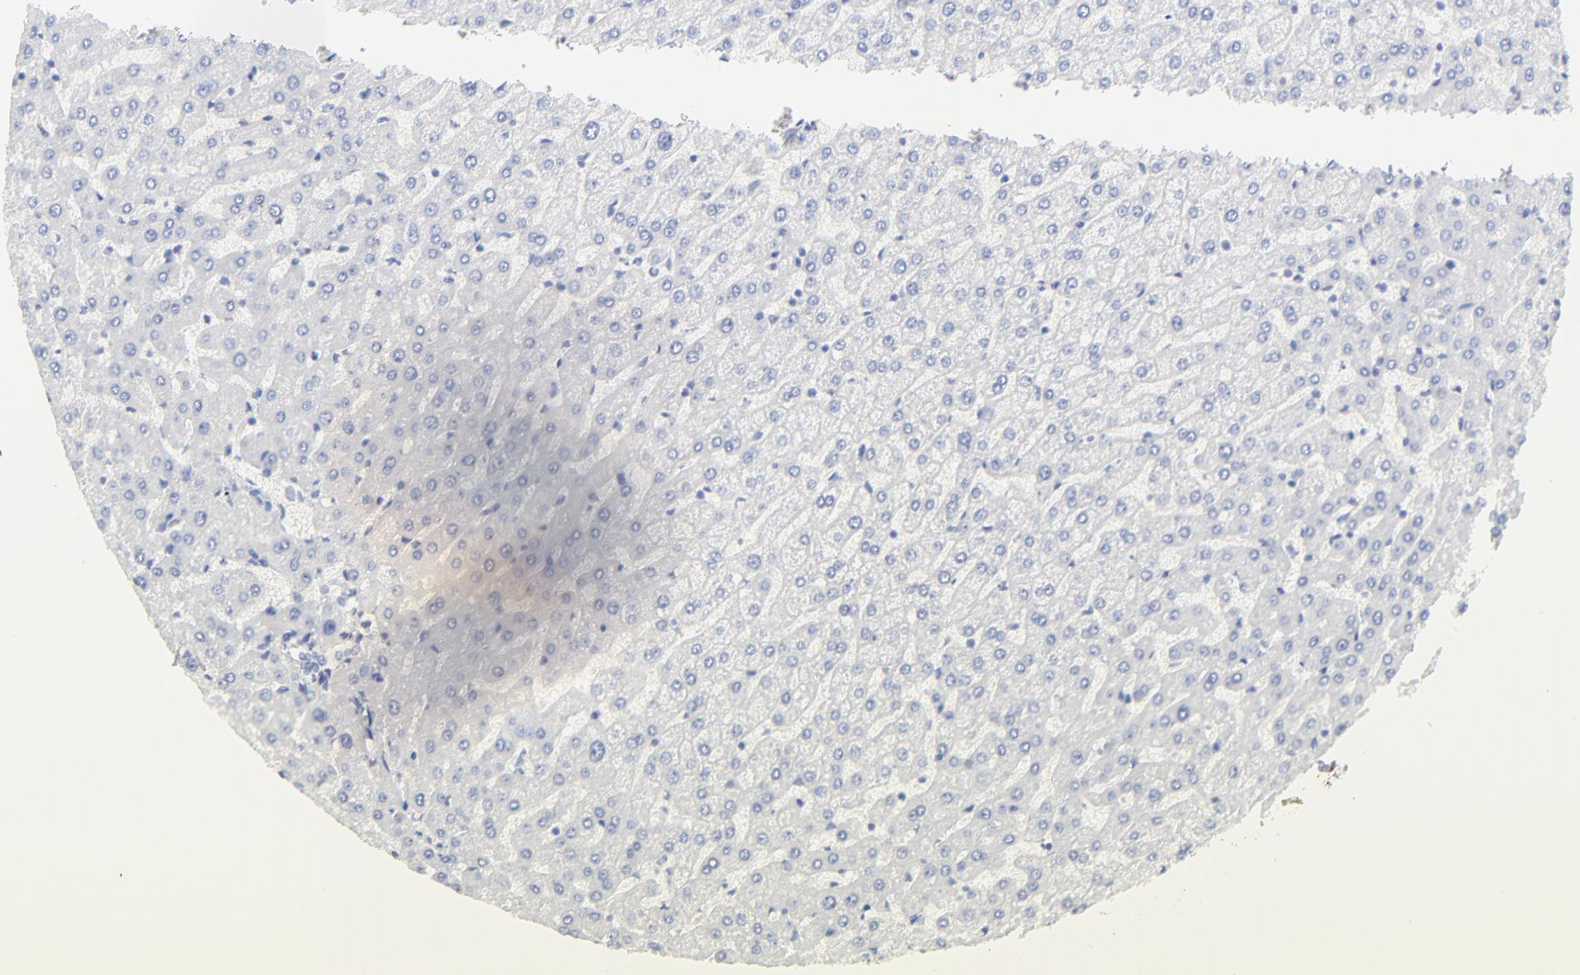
{"staining": {"intensity": "negative", "quantity": "none", "location": "none"}, "tissue": "liver", "cell_type": "Cholangiocytes", "image_type": "normal", "snomed": [{"axis": "morphology", "description": "Normal tissue, NOS"}, {"axis": "morphology", "description": "Fibrosis, NOS"}, {"axis": "topography", "description": "Liver"}], "caption": "Normal liver was stained to show a protein in brown. There is no significant expression in cholangiocytes. Brightfield microscopy of immunohistochemistry (IHC) stained with DAB (3,3'-diaminobenzidine) (brown) and hematoxylin (blue), captured at high magnification.", "gene": "SULT4A1", "patient": {"sex": "female", "age": 29}}